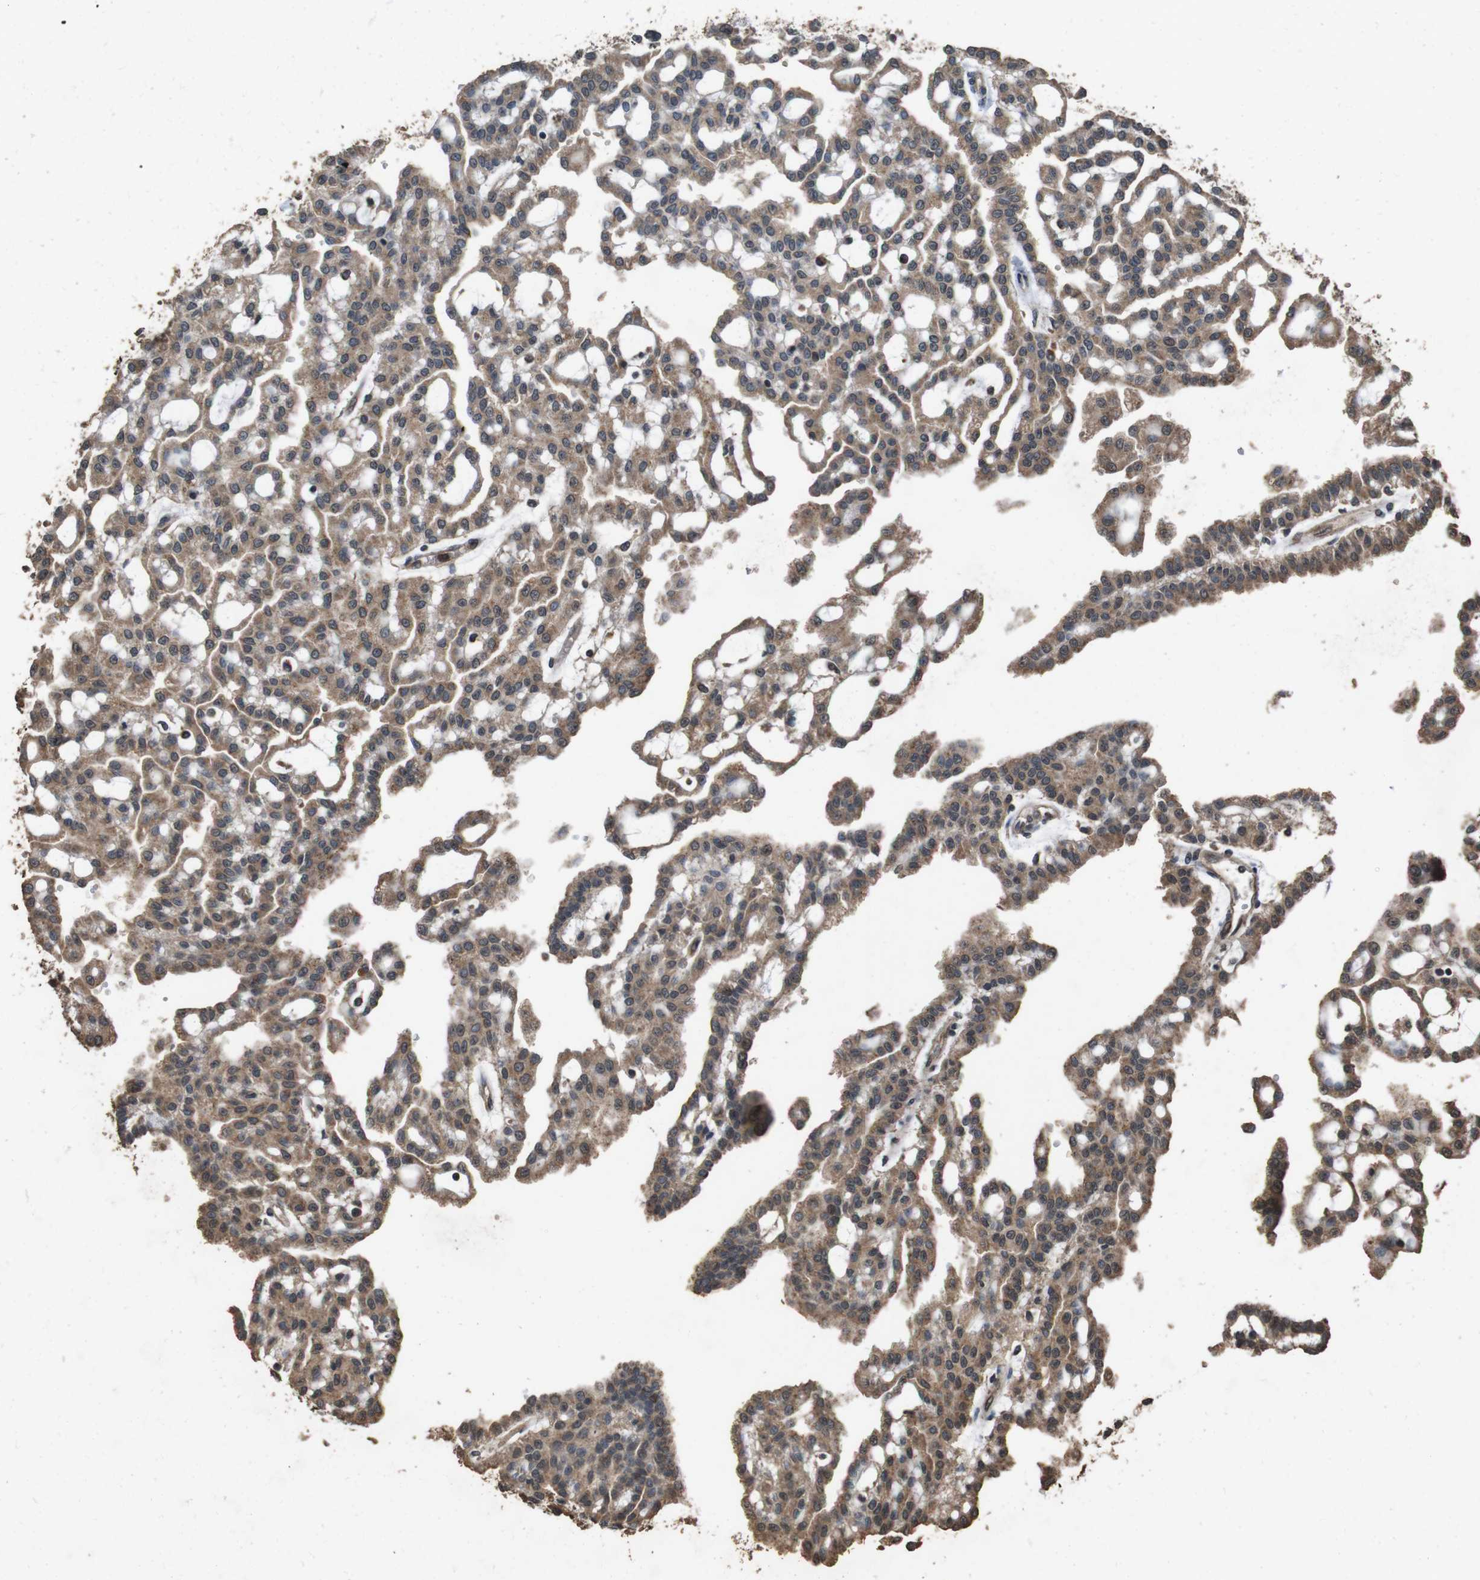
{"staining": {"intensity": "moderate", "quantity": ">75%", "location": "cytoplasmic/membranous"}, "tissue": "renal cancer", "cell_type": "Tumor cells", "image_type": "cancer", "snomed": [{"axis": "morphology", "description": "Adenocarcinoma, NOS"}, {"axis": "topography", "description": "Kidney"}], "caption": "Tumor cells show moderate cytoplasmic/membranous positivity in approximately >75% of cells in adenocarcinoma (renal).", "gene": "RRAS2", "patient": {"sex": "male", "age": 63}}